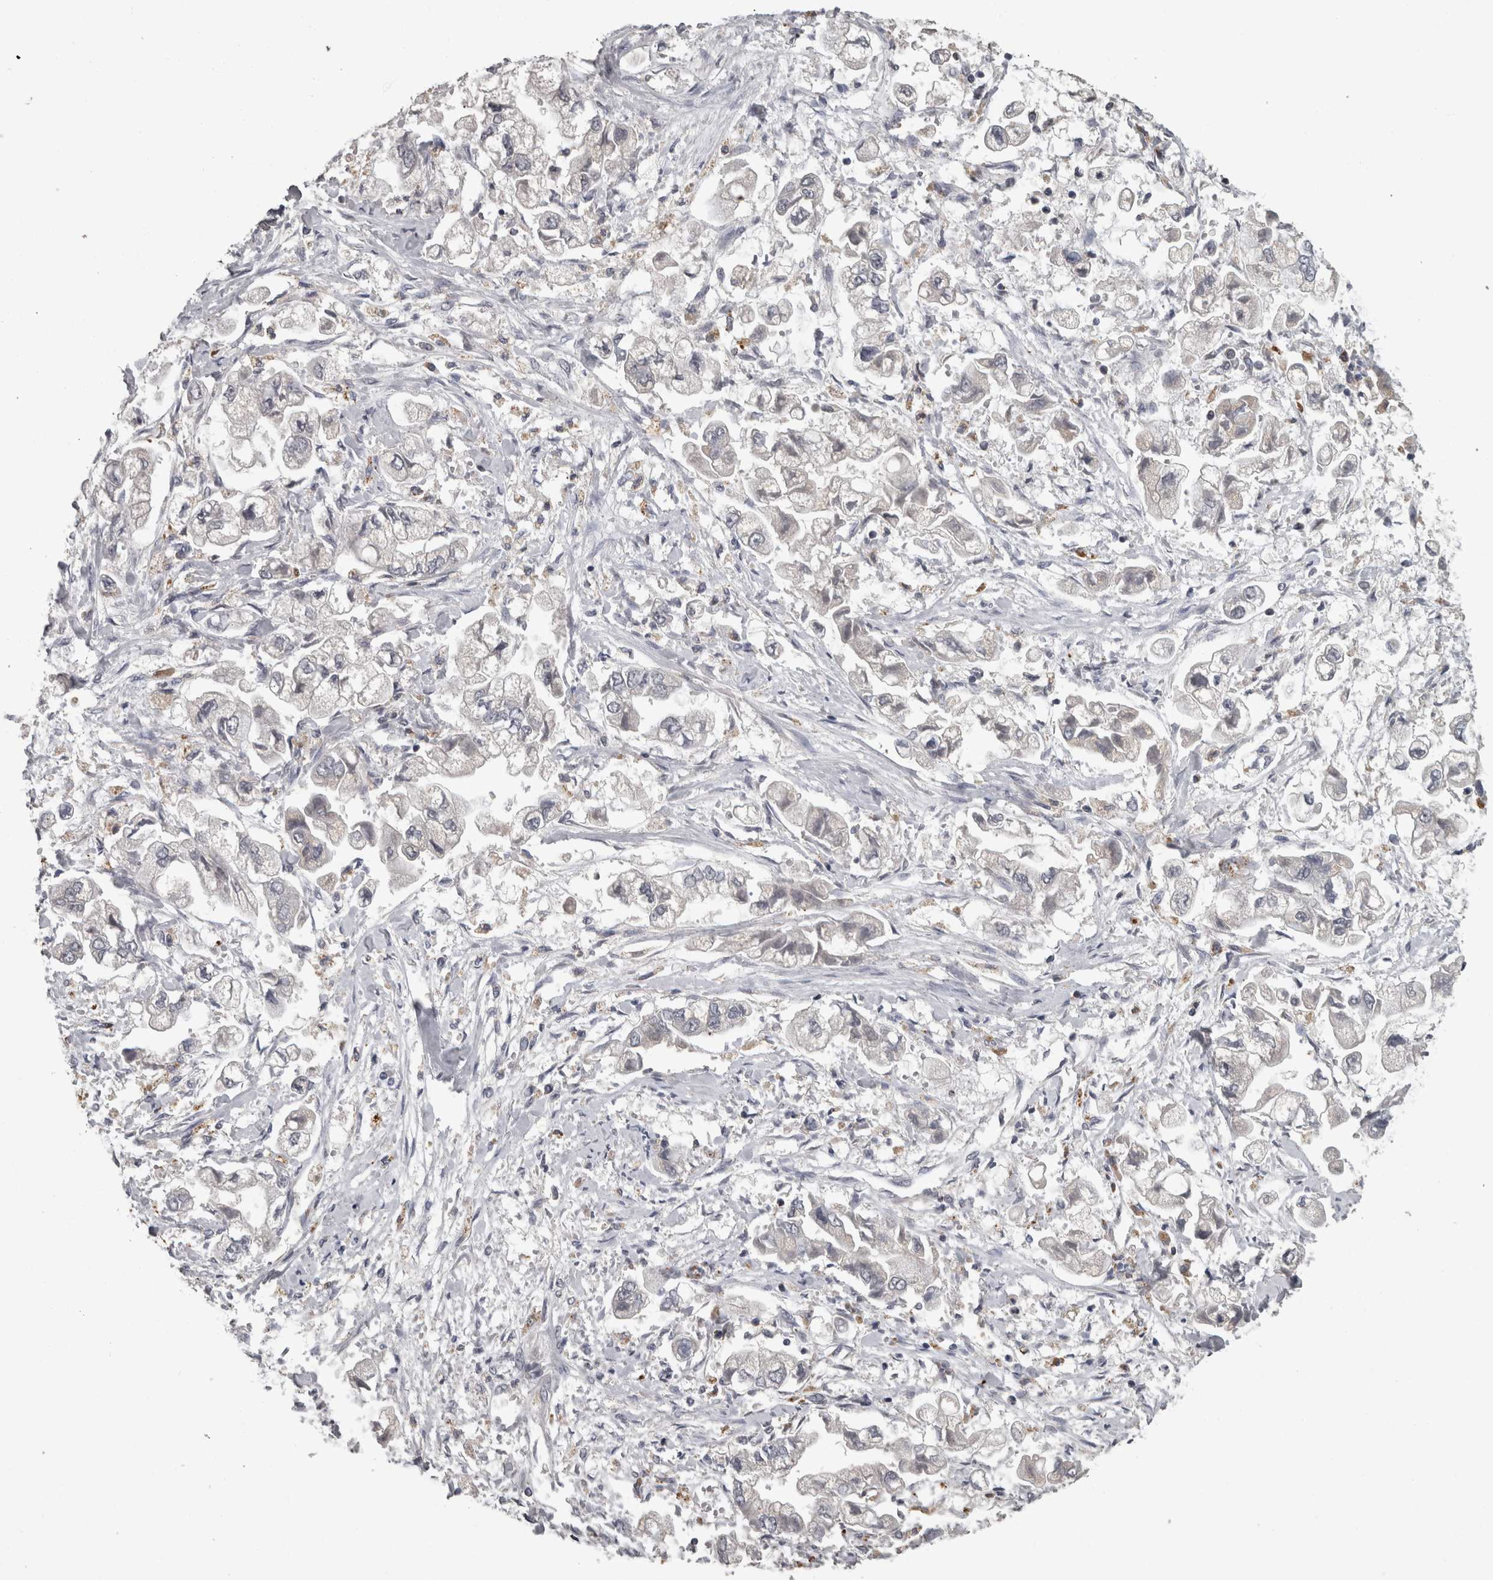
{"staining": {"intensity": "negative", "quantity": "none", "location": "none"}, "tissue": "stomach cancer", "cell_type": "Tumor cells", "image_type": "cancer", "snomed": [{"axis": "morphology", "description": "Normal tissue, NOS"}, {"axis": "morphology", "description": "Adenocarcinoma, NOS"}, {"axis": "topography", "description": "Stomach"}], "caption": "DAB (3,3'-diaminobenzidine) immunohistochemical staining of stomach cancer (adenocarcinoma) displays no significant staining in tumor cells.", "gene": "NAAA", "patient": {"sex": "male", "age": 62}}